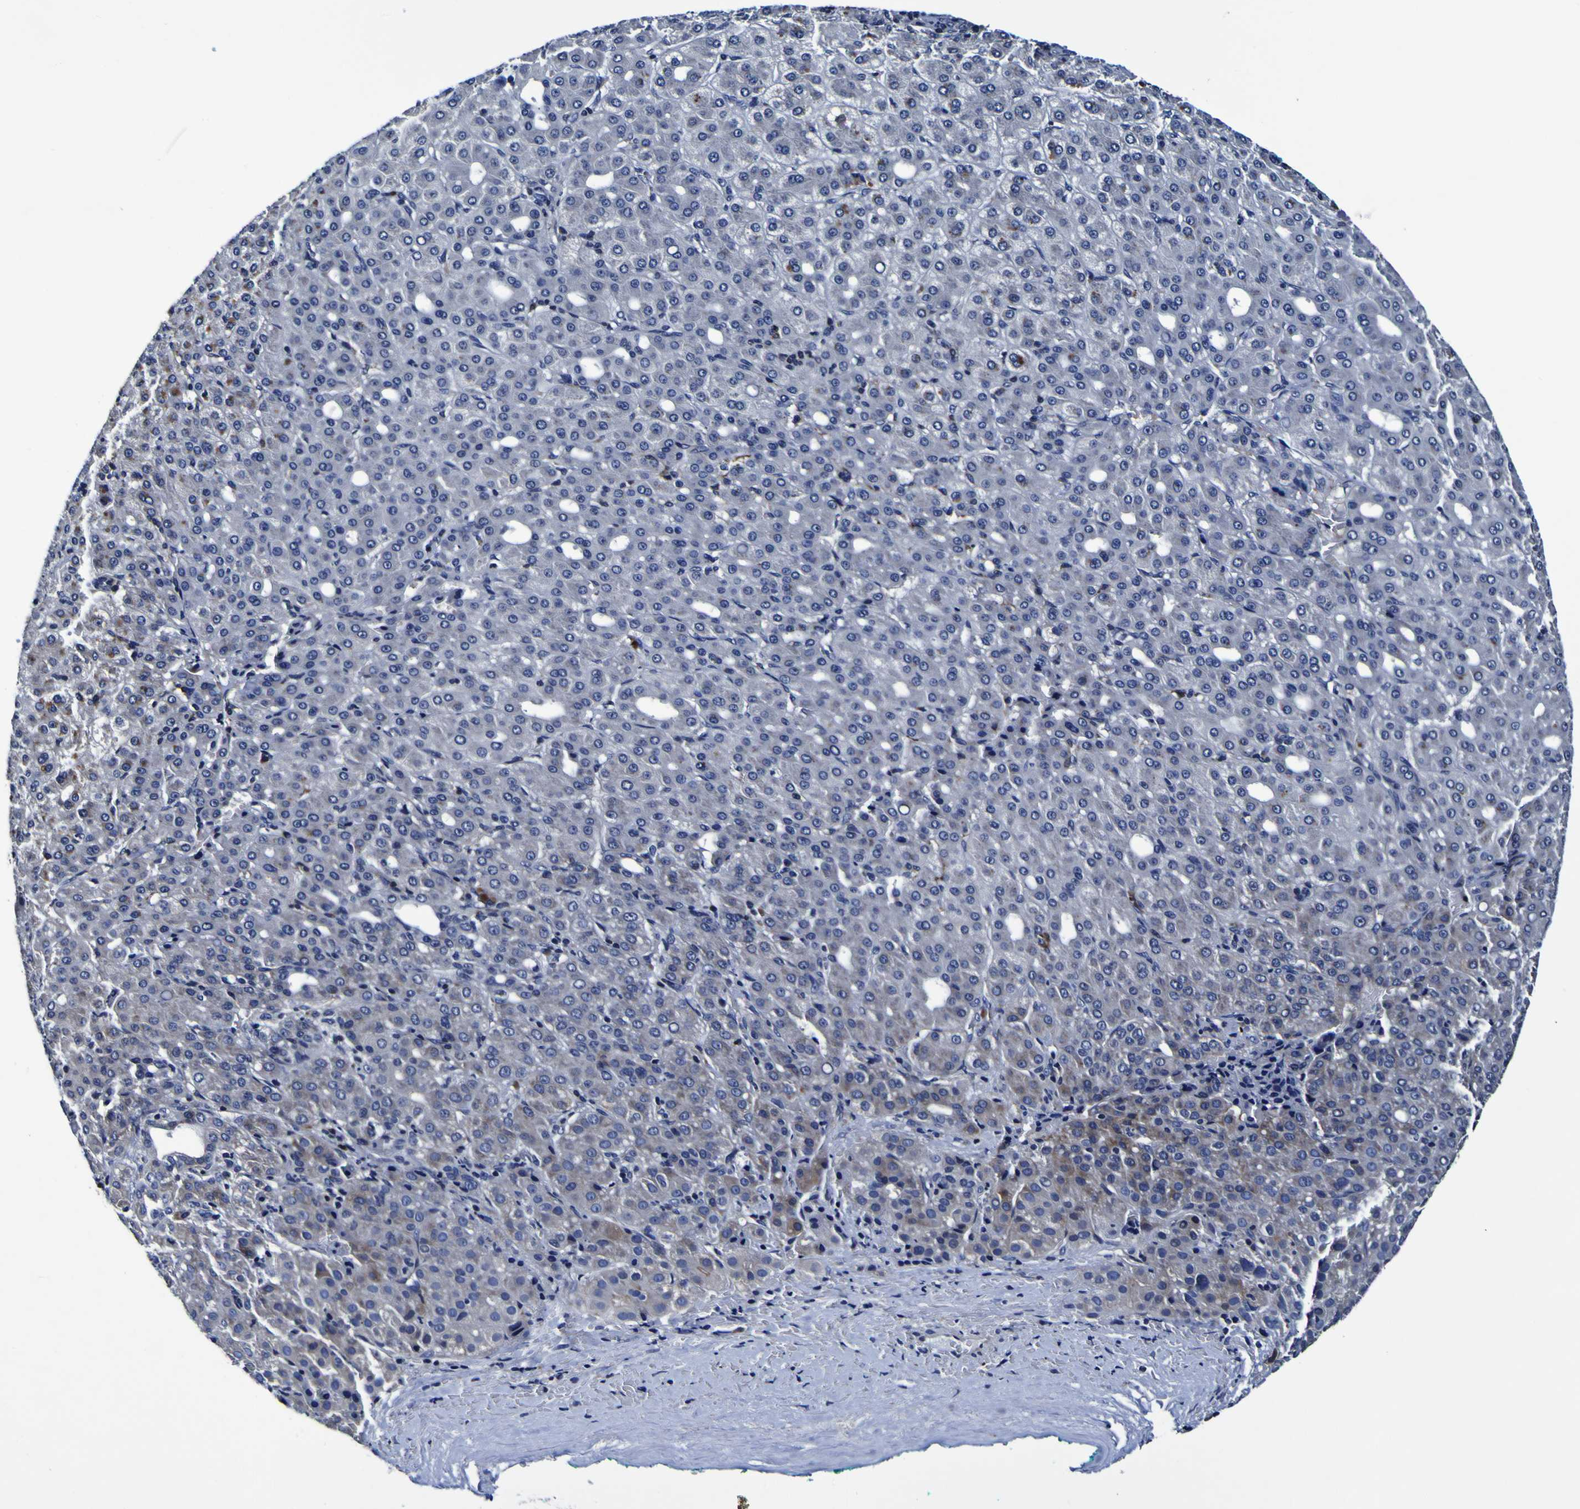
{"staining": {"intensity": "moderate", "quantity": "<25%", "location": "cytoplasmic/membranous"}, "tissue": "liver cancer", "cell_type": "Tumor cells", "image_type": "cancer", "snomed": [{"axis": "morphology", "description": "Carcinoma, Hepatocellular, NOS"}, {"axis": "topography", "description": "Liver"}], "caption": "Immunohistochemistry (DAB) staining of liver cancer (hepatocellular carcinoma) reveals moderate cytoplasmic/membranous protein positivity in approximately <25% of tumor cells. The protein of interest is stained brown, and the nuclei are stained in blue (DAB IHC with brightfield microscopy, high magnification).", "gene": "SORCS1", "patient": {"sex": "male", "age": 65}}